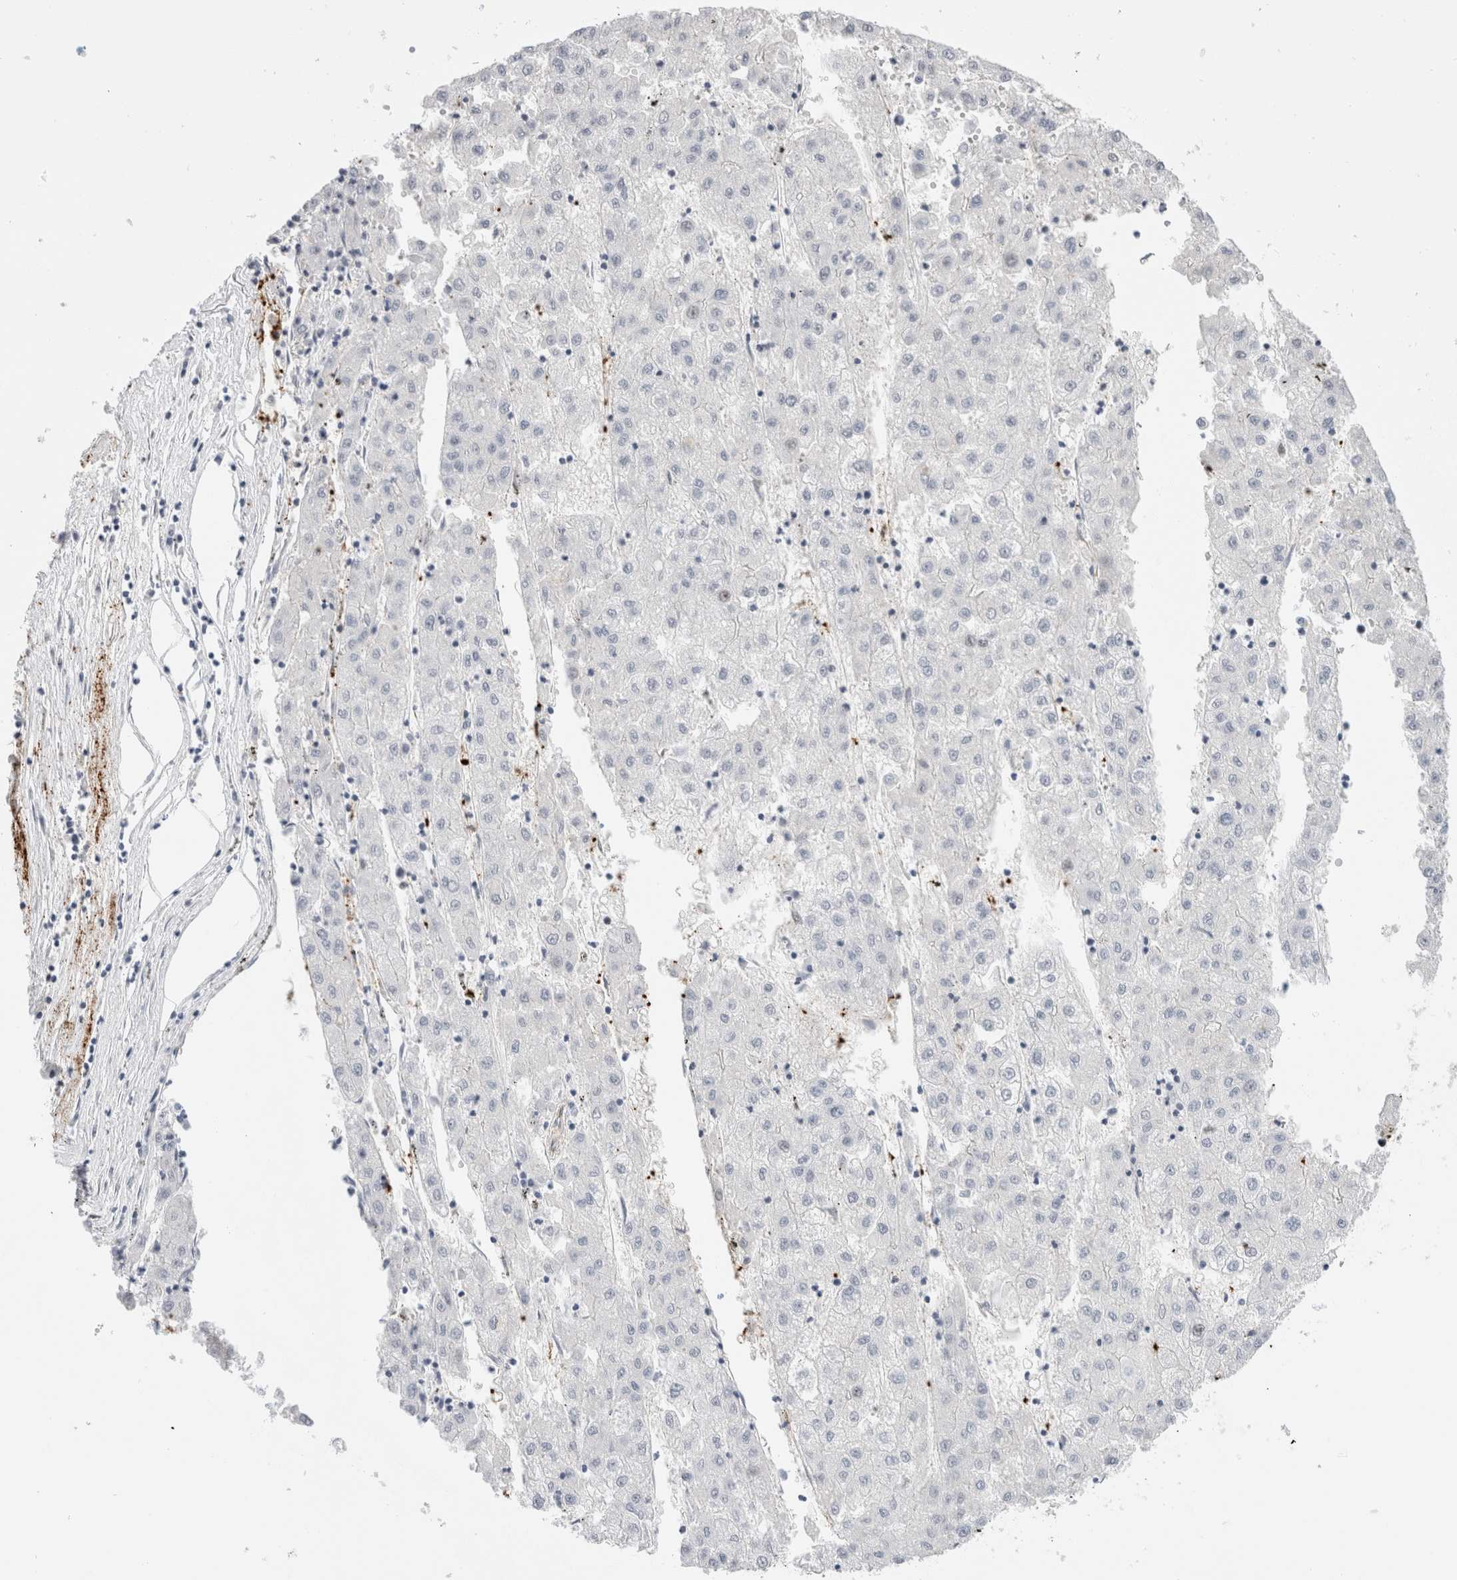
{"staining": {"intensity": "negative", "quantity": "none", "location": "none"}, "tissue": "liver cancer", "cell_type": "Tumor cells", "image_type": "cancer", "snomed": [{"axis": "morphology", "description": "Carcinoma, Hepatocellular, NOS"}, {"axis": "topography", "description": "Liver"}], "caption": "Immunohistochemistry micrograph of human liver hepatocellular carcinoma stained for a protein (brown), which exhibits no positivity in tumor cells.", "gene": "VPS28", "patient": {"sex": "male", "age": 72}}